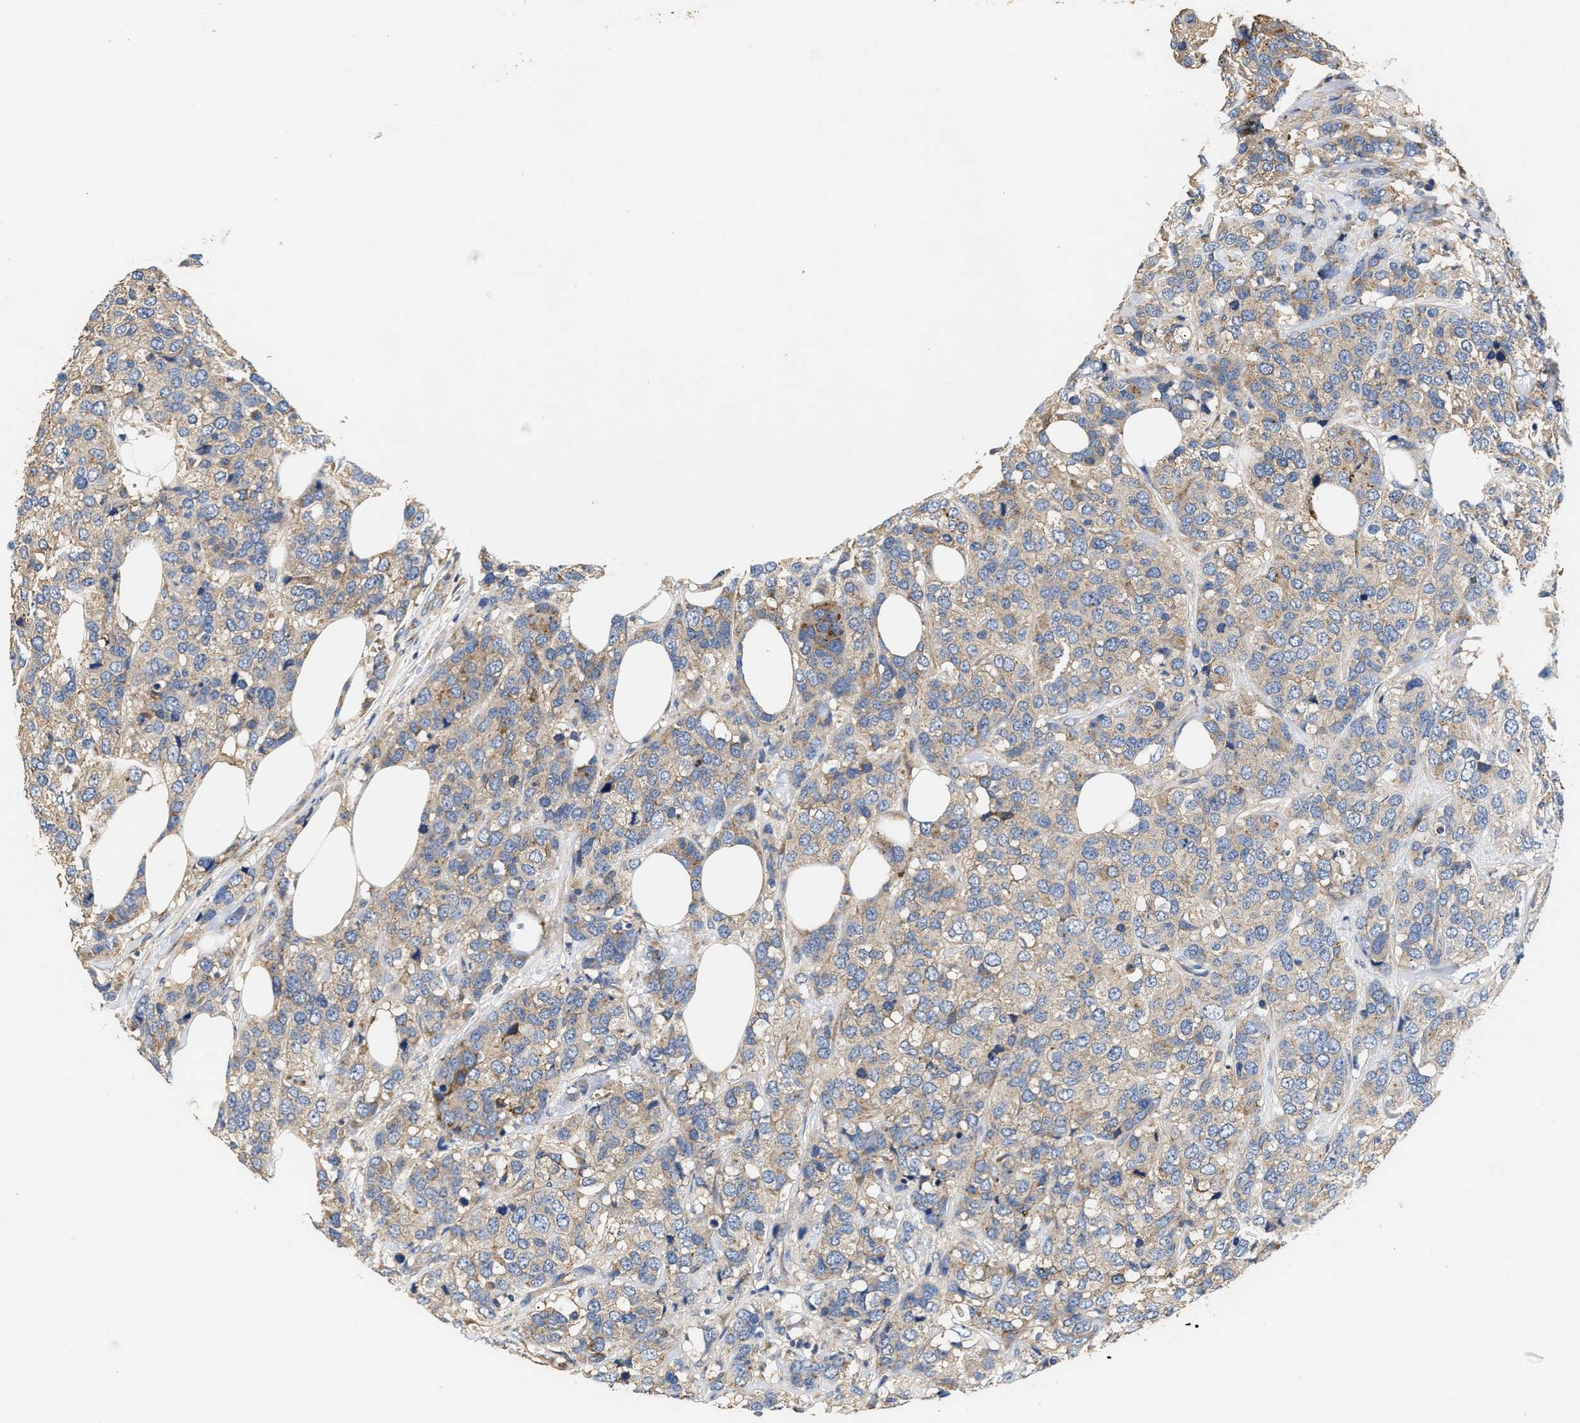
{"staining": {"intensity": "weak", "quantity": "<25%", "location": "cytoplasmic/membranous"}, "tissue": "breast cancer", "cell_type": "Tumor cells", "image_type": "cancer", "snomed": [{"axis": "morphology", "description": "Lobular carcinoma"}, {"axis": "topography", "description": "Breast"}], "caption": "A micrograph of human lobular carcinoma (breast) is negative for staining in tumor cells.", "gene": "KLB", "patient": {"sex": "female", "age": 59}}